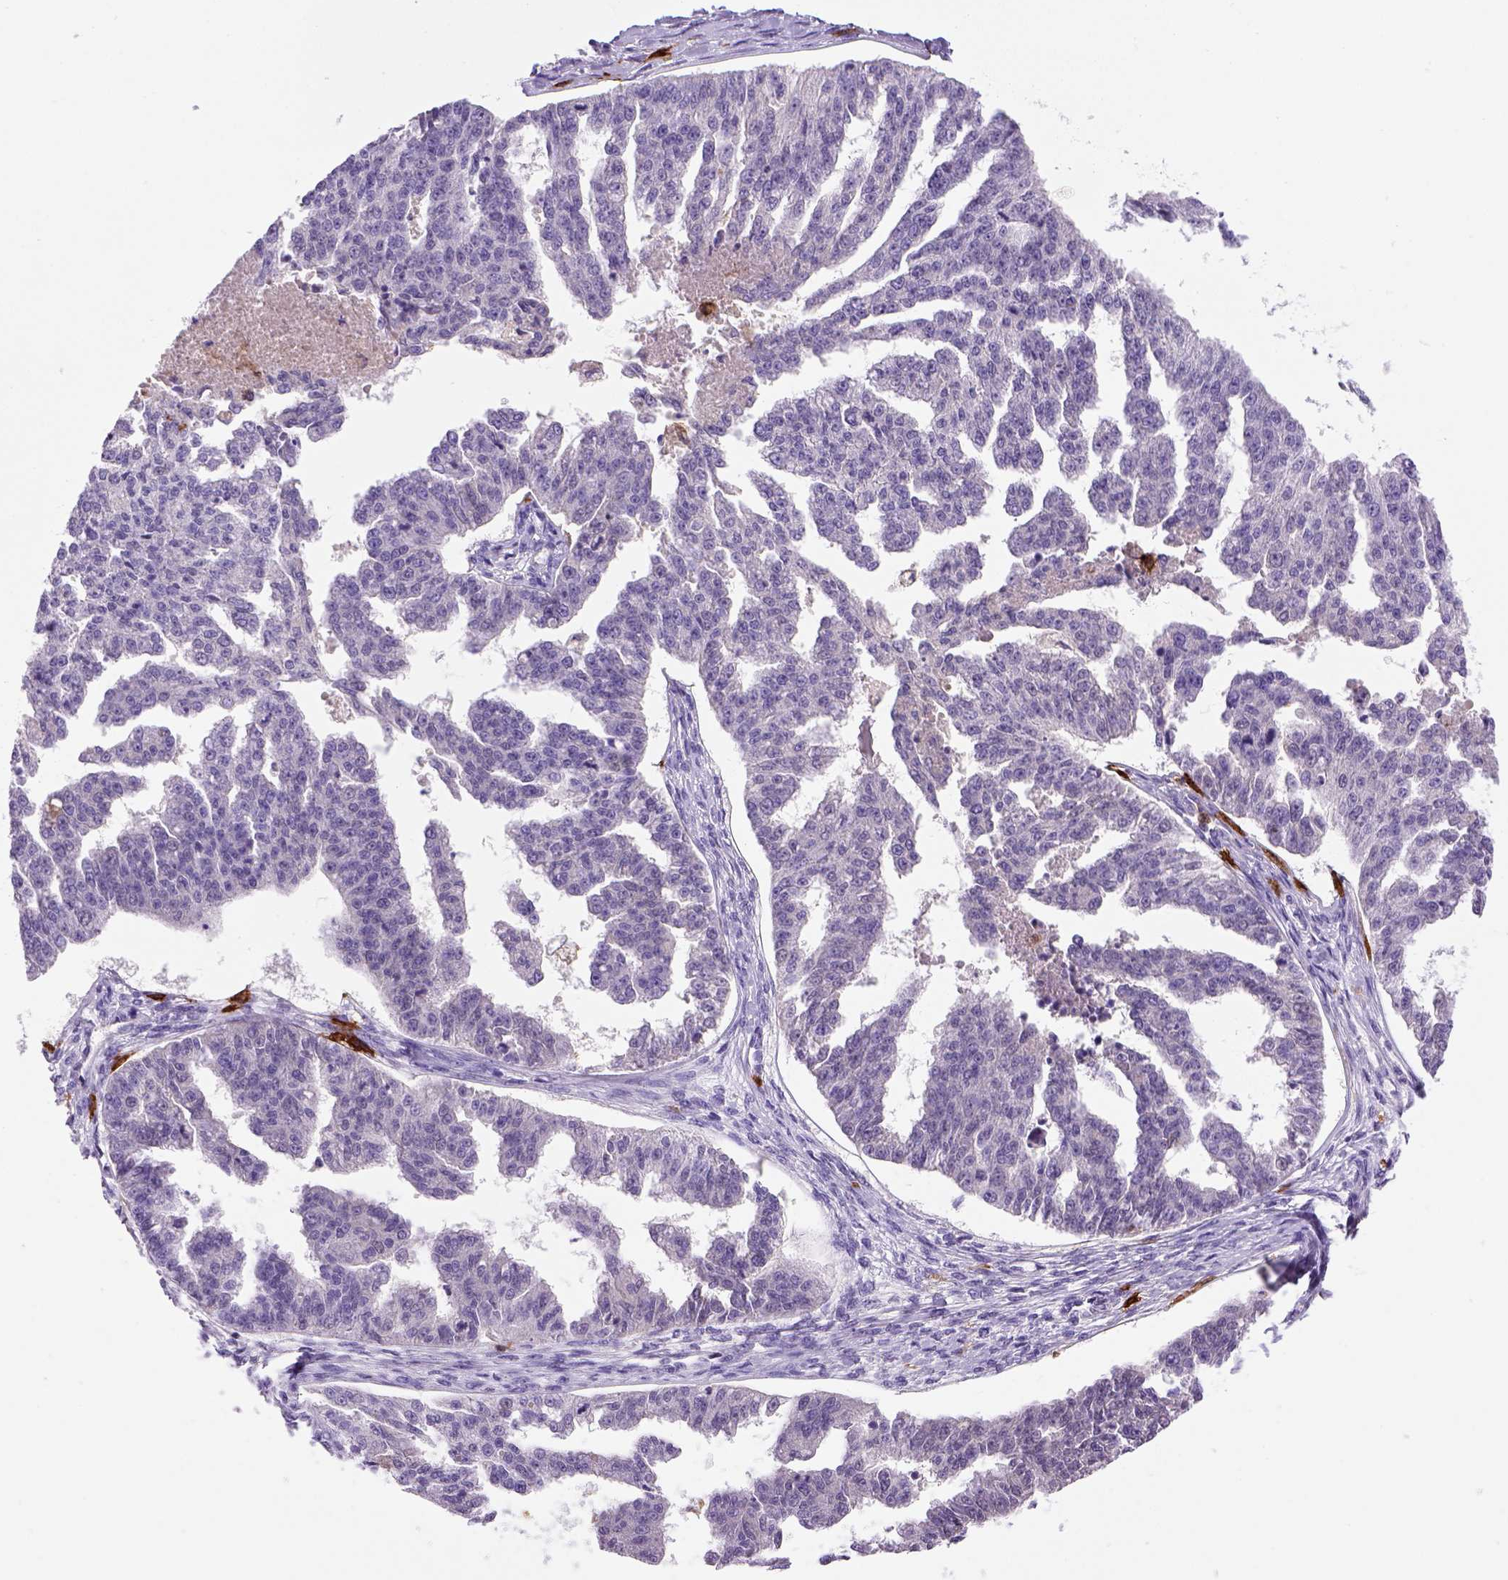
{"staining": {"intensity": "negative", "quantity": "none", "location": "none"}, "tissue": "ovarian cancer", "cell_type": "Tumor cells", "image_type": "cancer", "snomed": [{"axis": "morphology", "description": "Cystadenocarcinoma, serous, NOS"}, {"axis": "topography", "description": "Ovary"}], "caption": "High power microscopy photomicrograph of an immunohistochemistry histopathology image of ovarian cancer (serous cystadenocarcinoma), revealing no significant staining in tumor cells.", "gene": "CD14", "patient": {"sex": "female", "age": 58}}